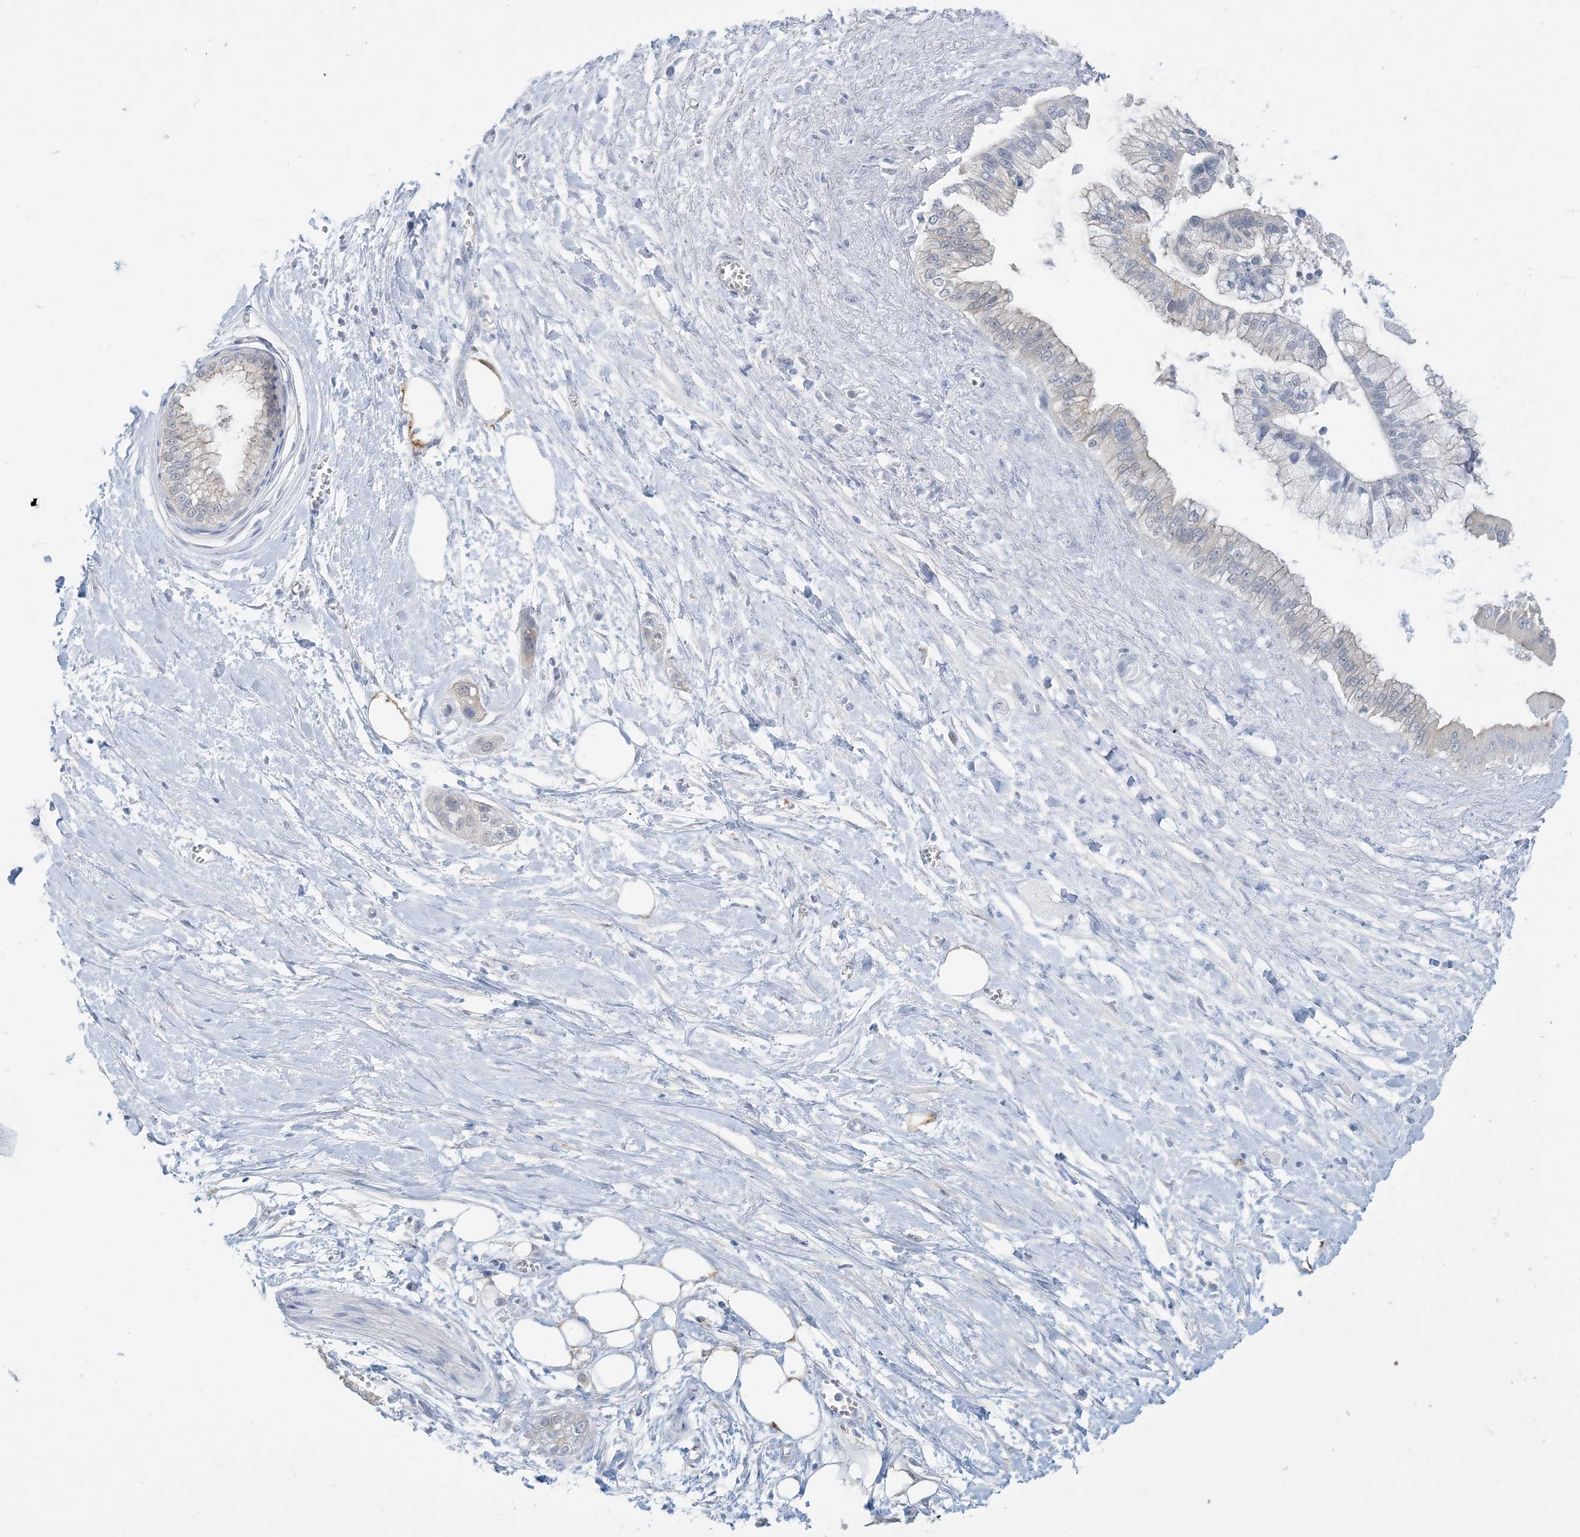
{"staining": {"intensity": "negative", "quantity": "none", "location": "none"}, "tissue": "pancreatic cancer", "cell_type": "Tumor cells", "image_type": "cancer", "snomed": [{"axis": "morphology", "description": "Adenocarcinoma, NOS"}, {"axis": "topography", "description": "Pancreas"}], "caption": "Immunohistochemical staining of pancreatic cancer shows no significant expression in tumor cells.", "gene": "MRPS18A", "patient": {"sex": "male", "age": 68}}